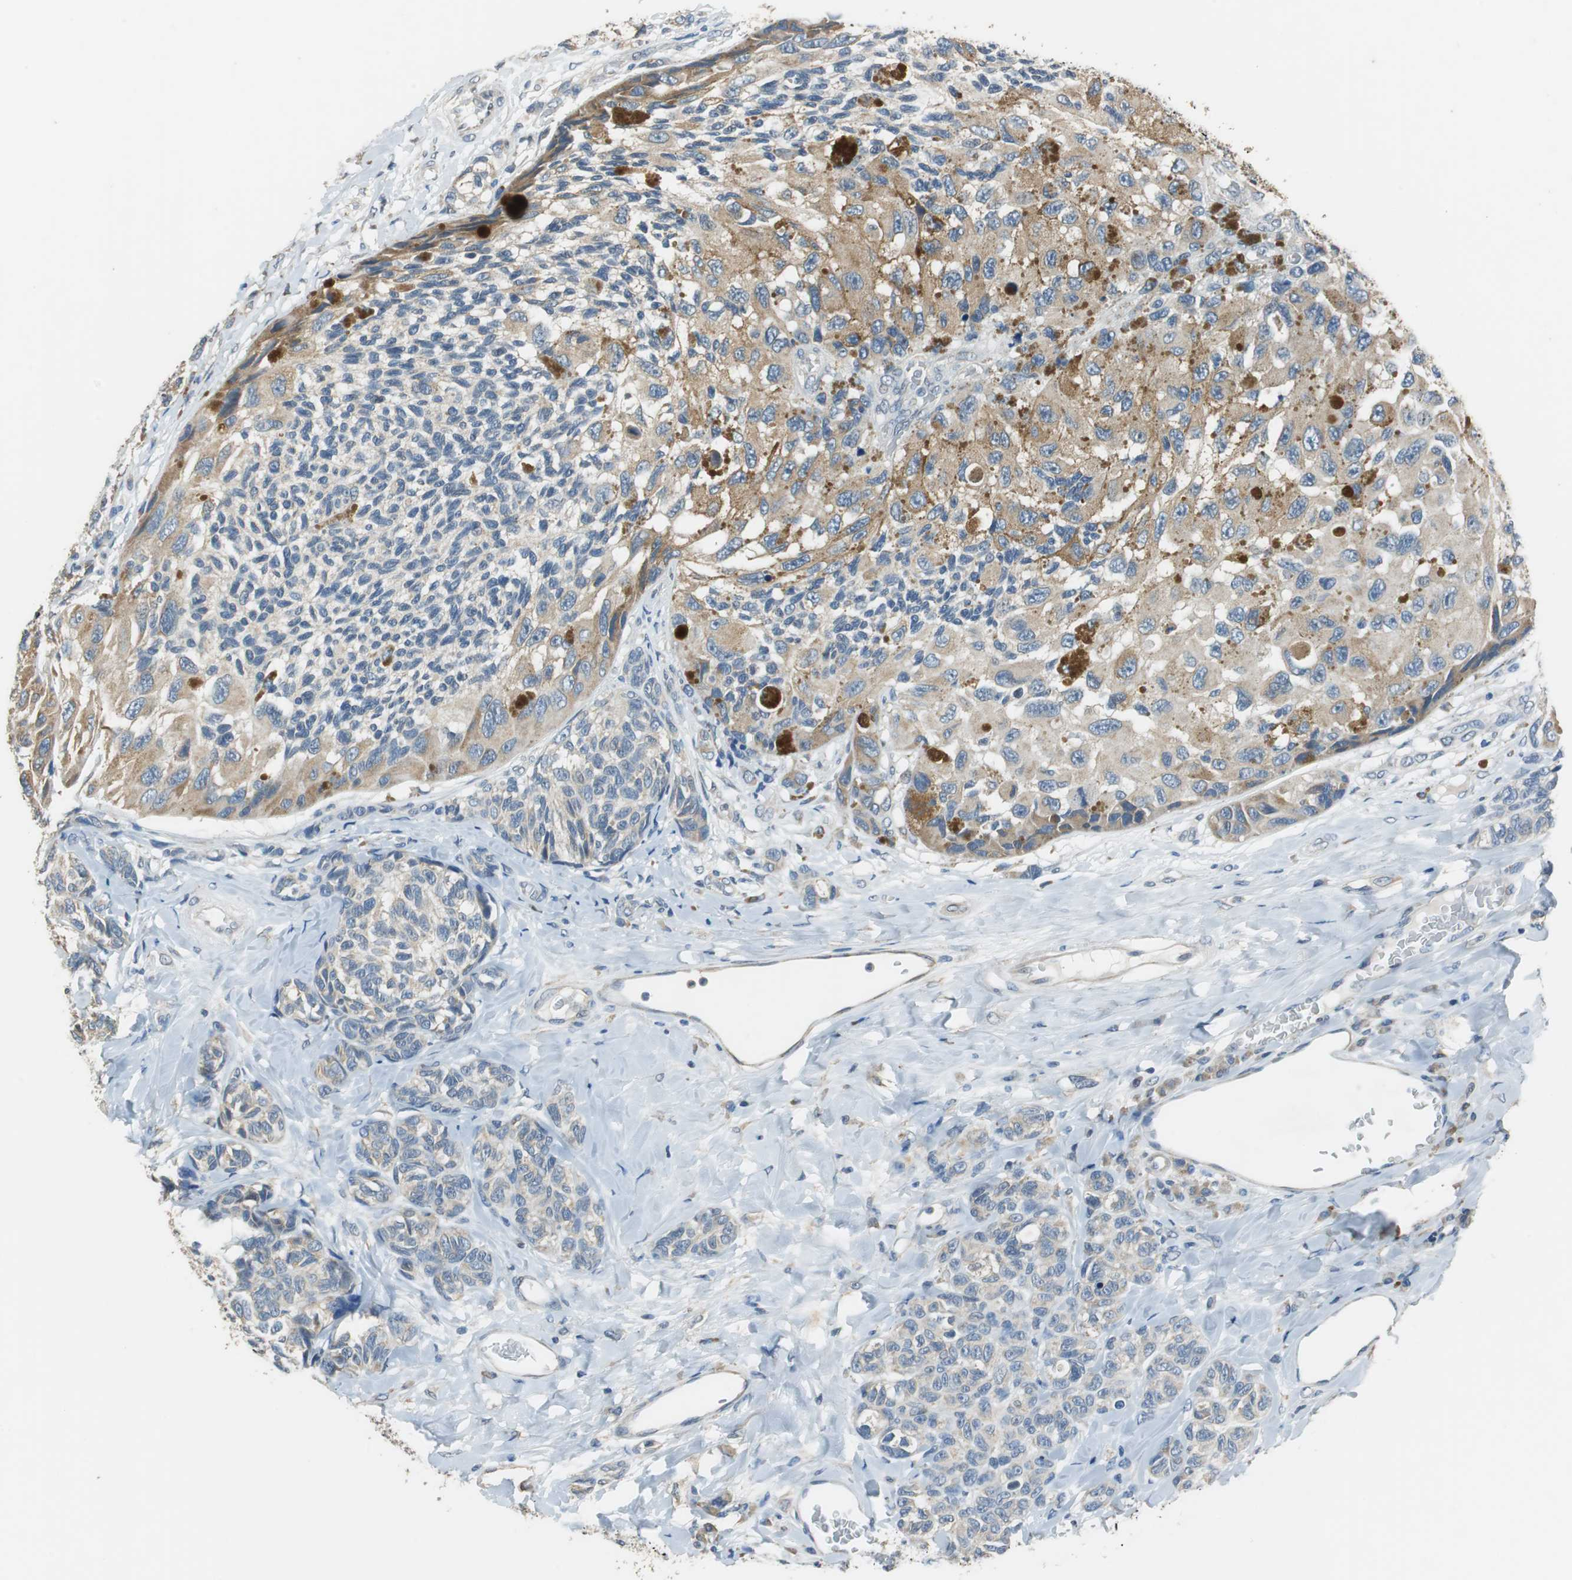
{"staining": {"intensity": "moderate", "quantity": ">75%", "location": "cytoplasmic/membranous"}, "tissue": "melanoma", "cell_type": "Tumor cells", "image_type": "cancer", "snomed": [{"axis": "morphology", "description": "Malignant melanoma, NOS"}, {"axis": "topography", "description": "Skin"}], "caption": "Immunohistochemical staining of human malignant melanoma displays medium levels of moderate cytoplasmic/membranous positivity in about >75% of tumor cells.", "gene": "ALDH4A1", "patient": {"sex": "female", "age": 73}}